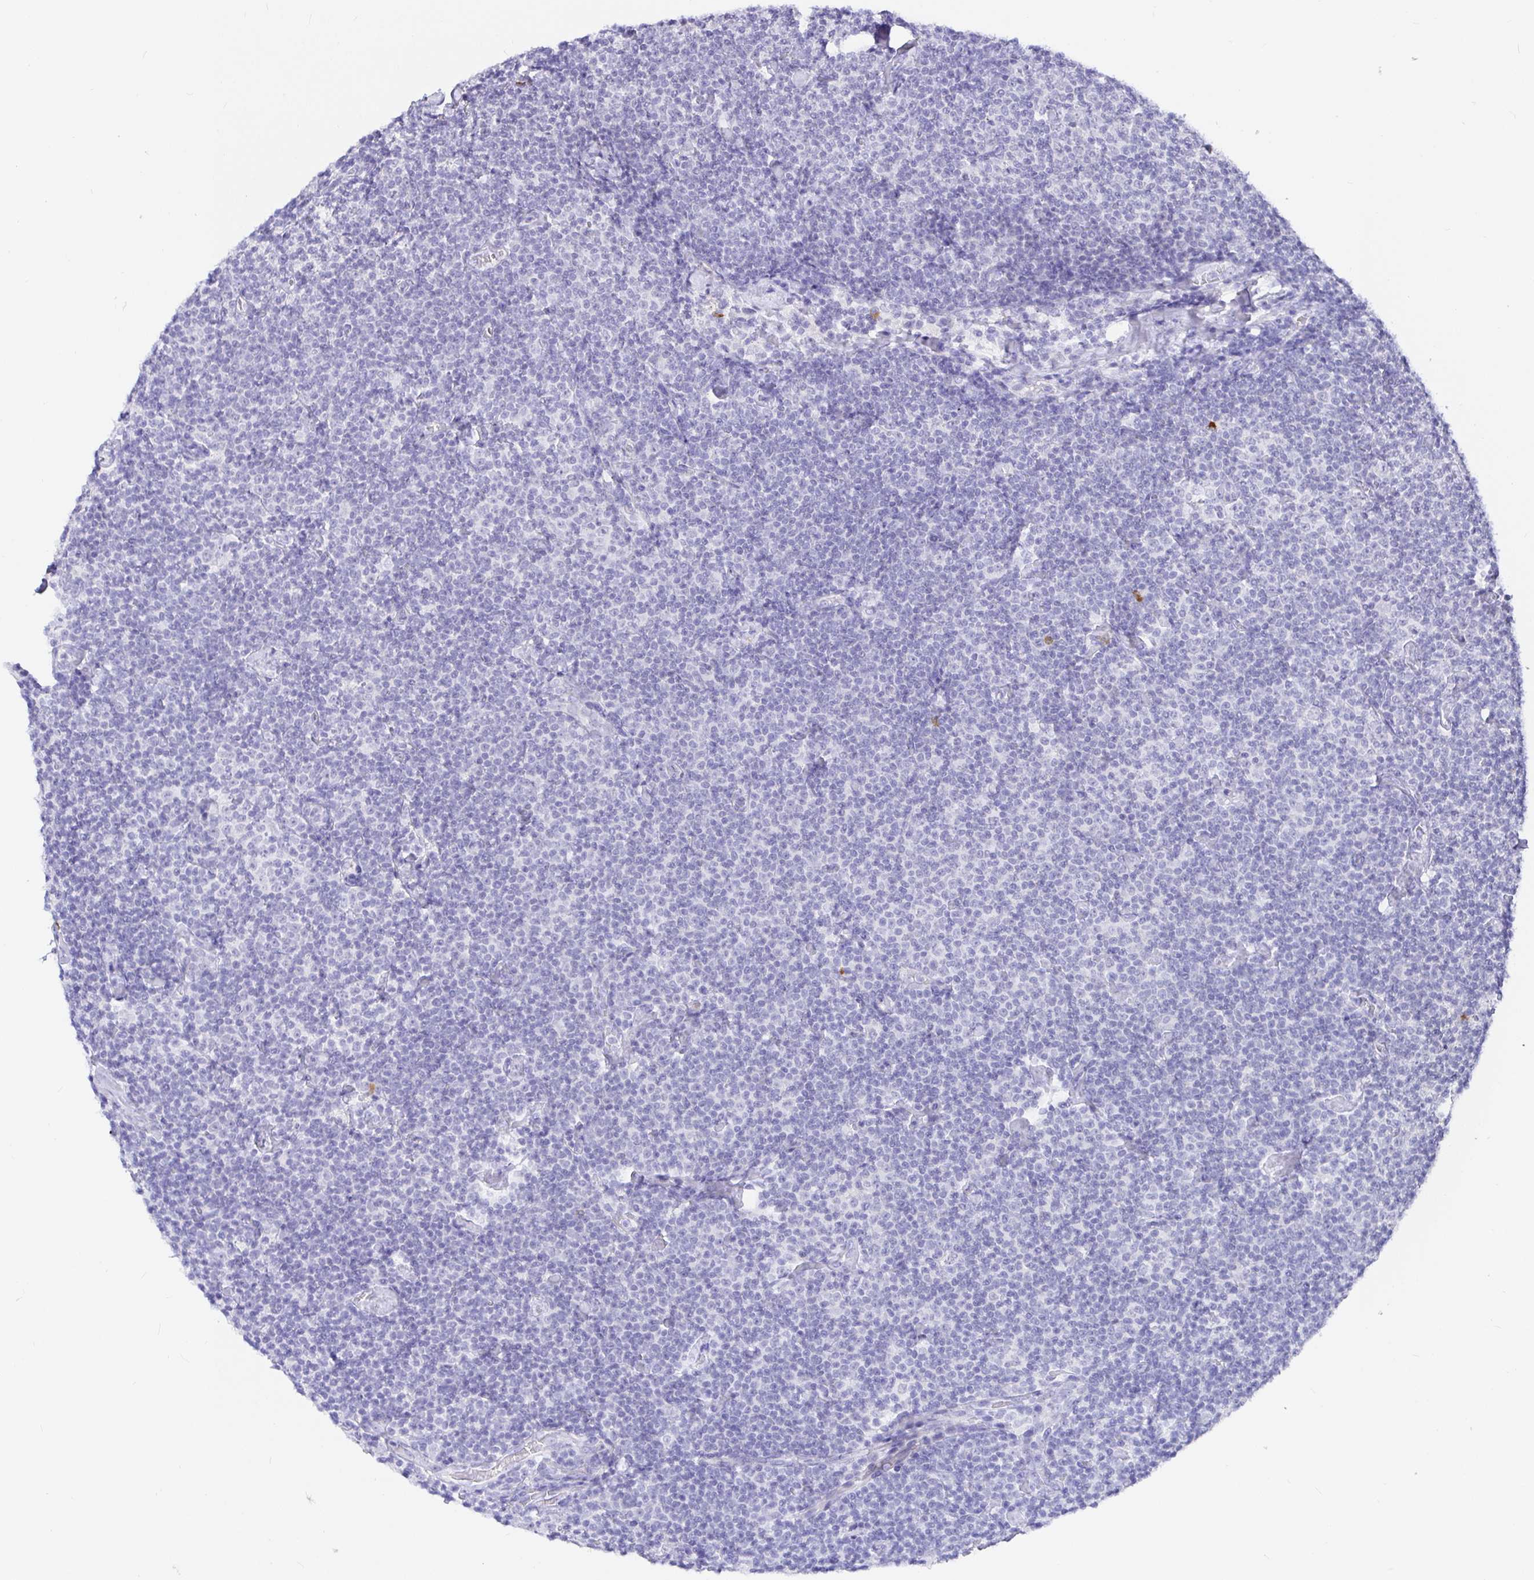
{"staining": {"intensity": "negative", "quantity": "none", "location": "none"}, "tissue": "lymphoma", "cell_type": "Tumor cells", "image_type": "cancer", "snomed": [{"axis": "morphology", "description": "Malignant lymphoma, non-Hodgkin's type, Low grade"}, {"axis": "topography", "description": "Lymph node"}], "caption": "Immunohistochemical staining of human lymphoma displays no significant staining in tumor cells.", "gene": "EZHIP", "patient": {"sex": "male", "age": 81}}